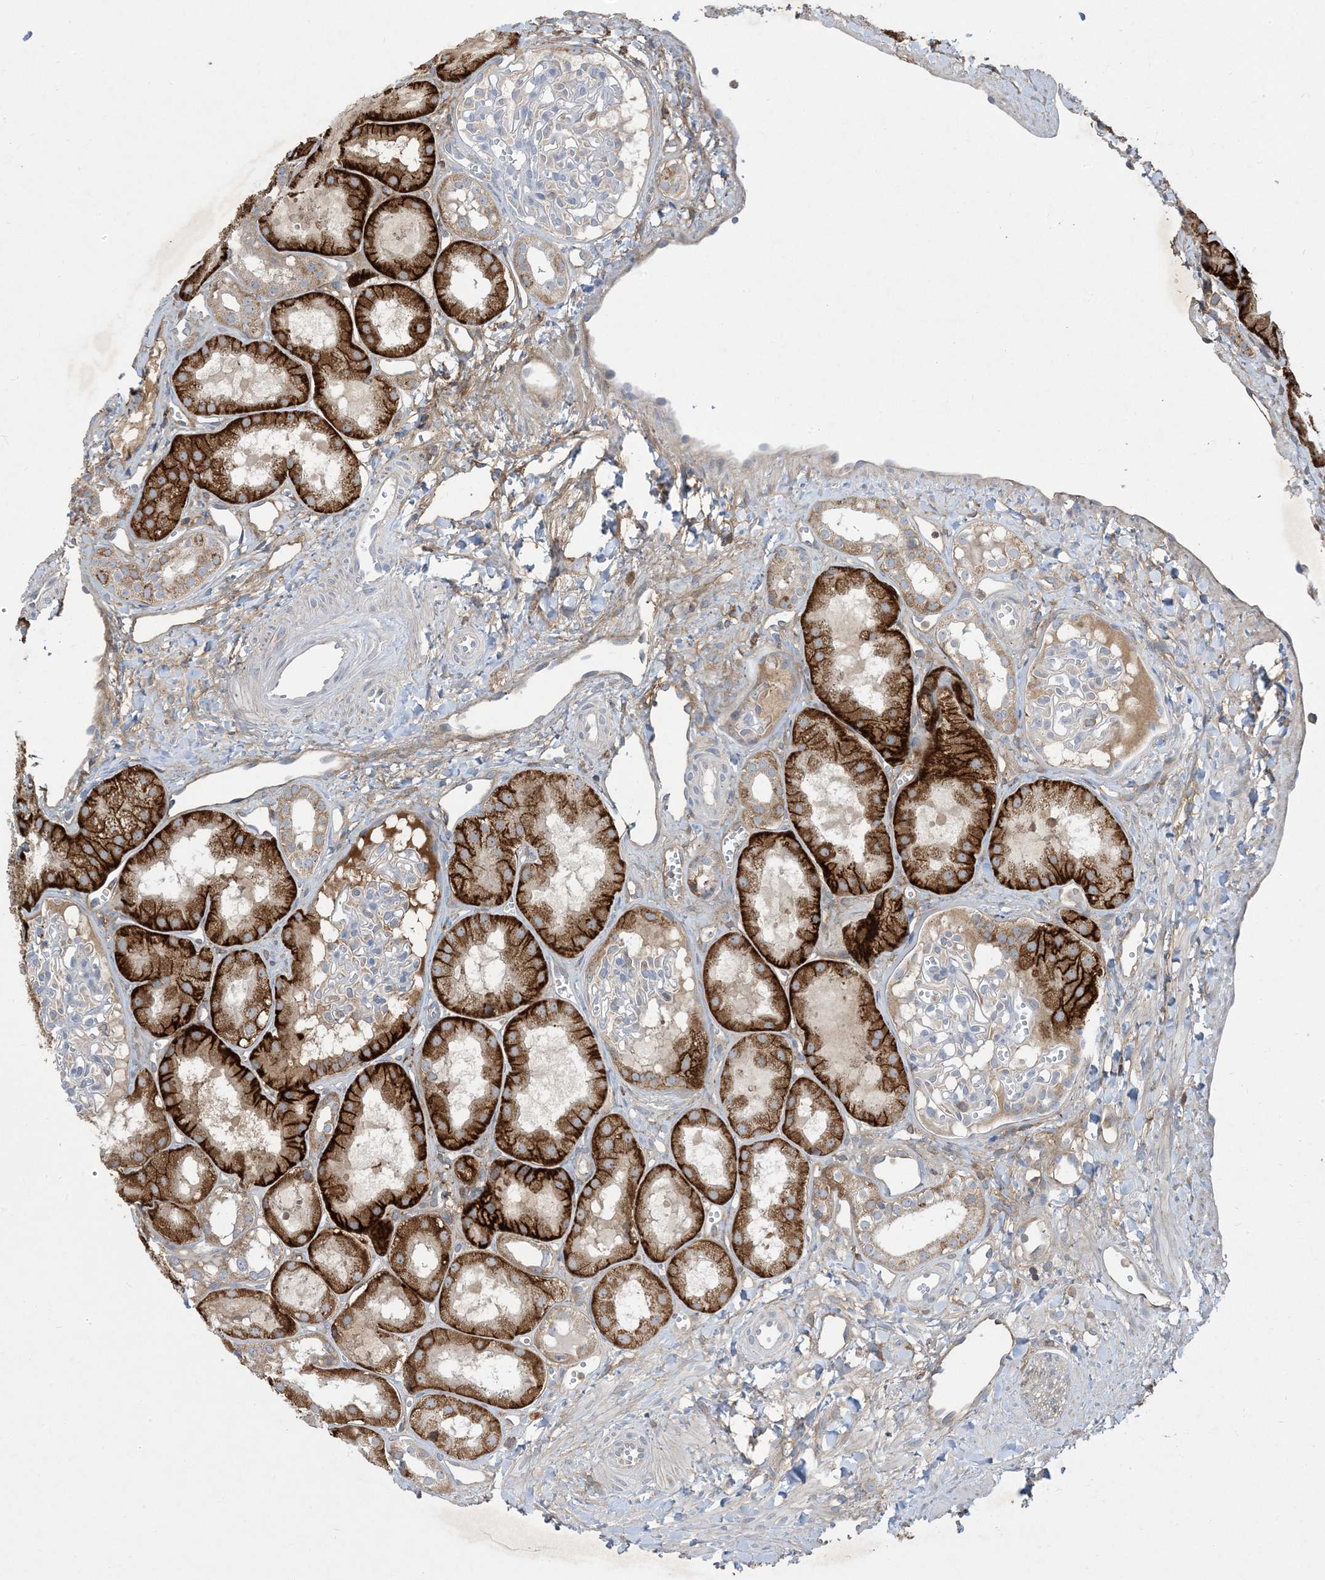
{"staining": {"intensity": "negative", "quantity": "none", "location": "none"}, "tissue": "kidney", "cell_type": "Cells in glomeruli", "image_type": "normal", "snomed": [{"axis": "morphology", "description": "Normal tissue, NOS"}, {"axis": "topography", "description": "Kidney"}], "caption": "This is an immunohistochemistry (IHC) photomicrograph of normal human kidney. There is no positivity in cells in glomeruli.", "gene": "AOC1", "patient": {"sex": "male", "age": 16}}